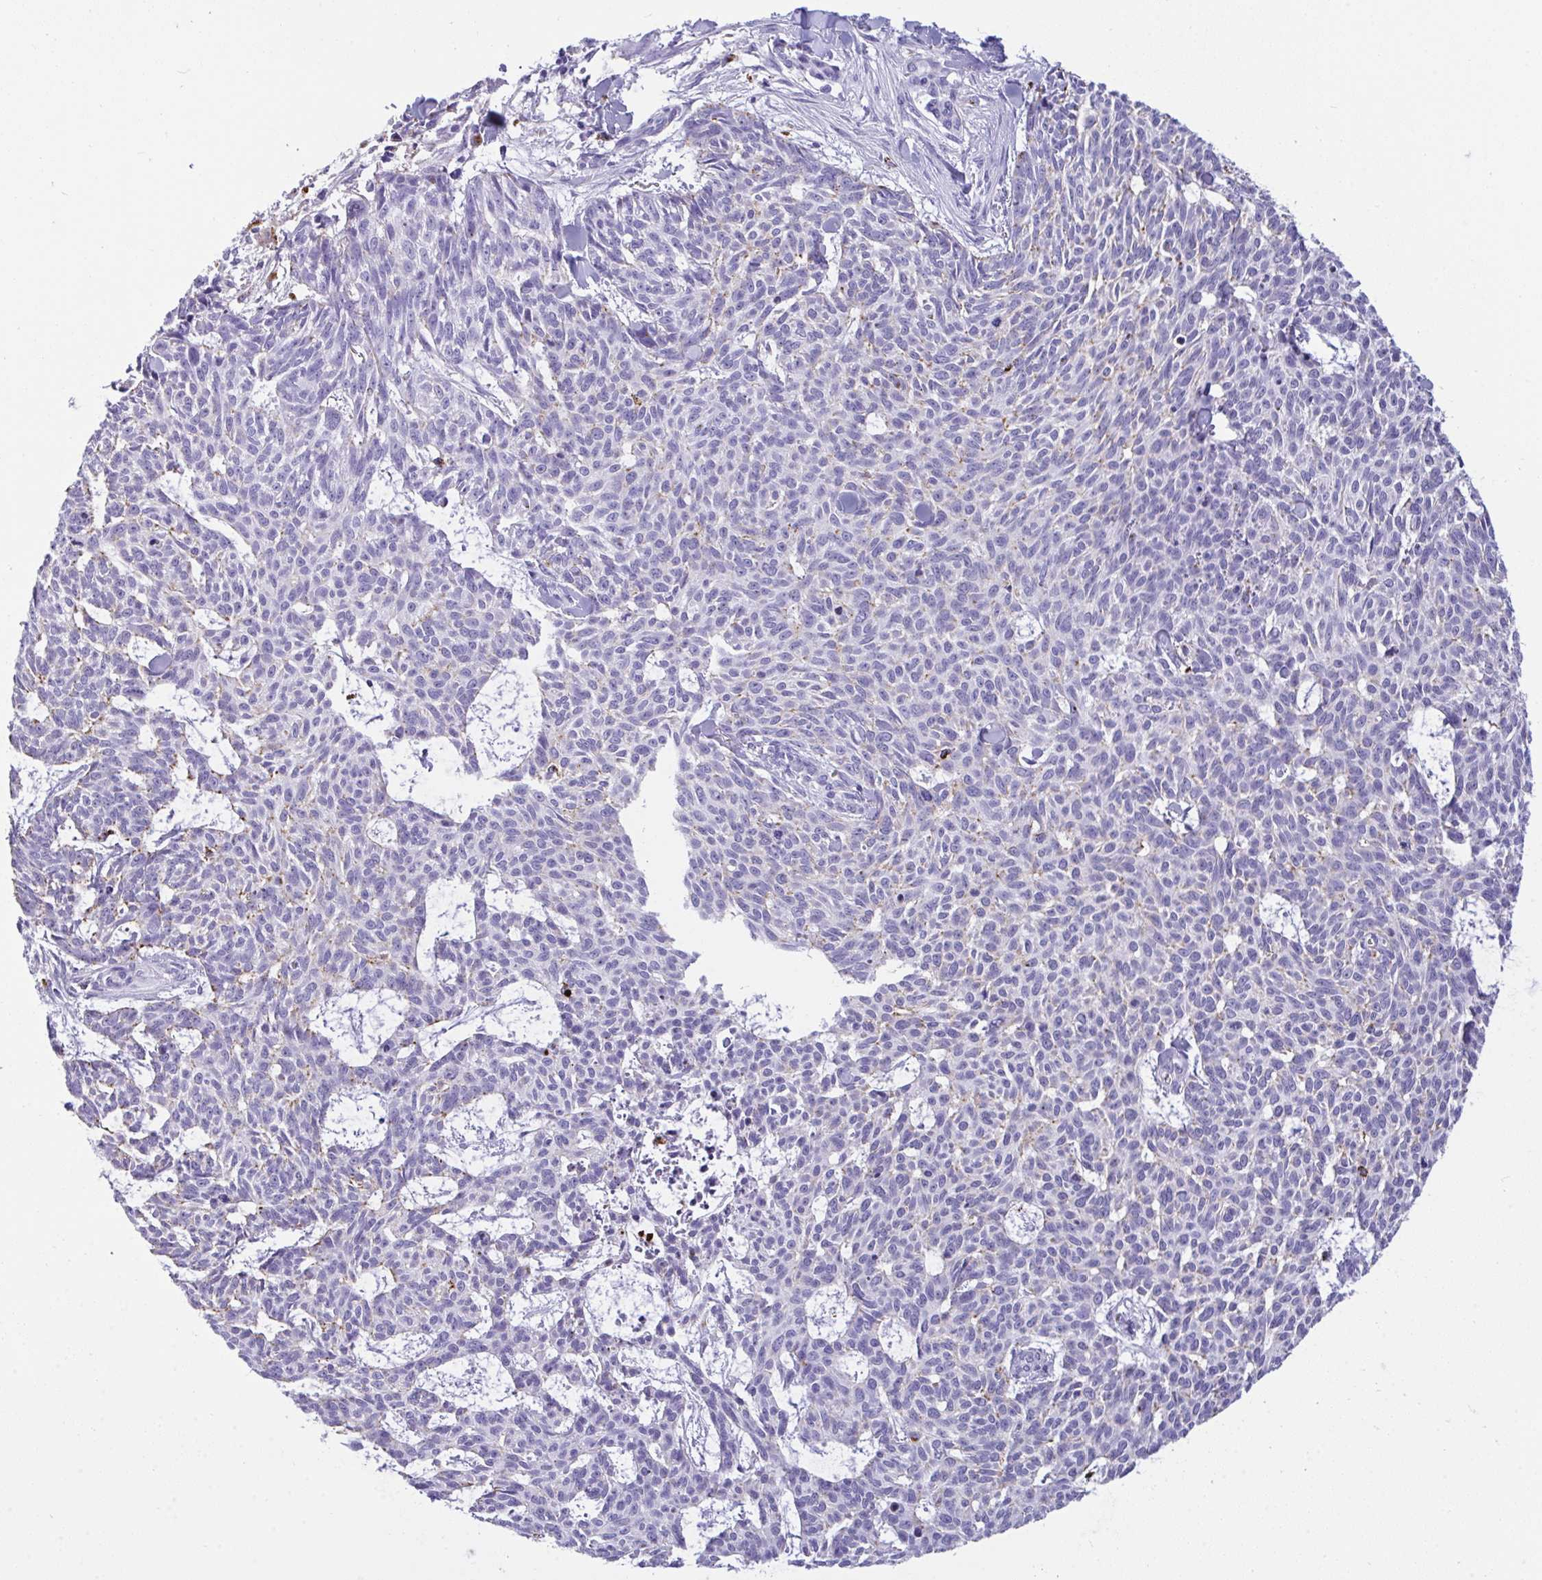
{"staining": {"intensity": "negative", "quantity": "none", "location": "none"}, "tissue": "skin cancer", "cell_type": "Tumor cells", "image_type": "cancer", "snomed": [{"axis": "morphology", "description": "Basal cell carcinoma"}, {"axis": "topography", "description": "Skin"}], "caption": "IHC of skin cancer (basal cell carcinoma) shows no positivity in tumor cells. Brightfield microscopy of immunohistochemistry (IHC) stained with DAB (3,3'-diaminobenzidine) (brown) and hematoxylin (blue), captured at high magnification.", "gene": "CPVL", "patient": {"sex": "female", "age": 93}}